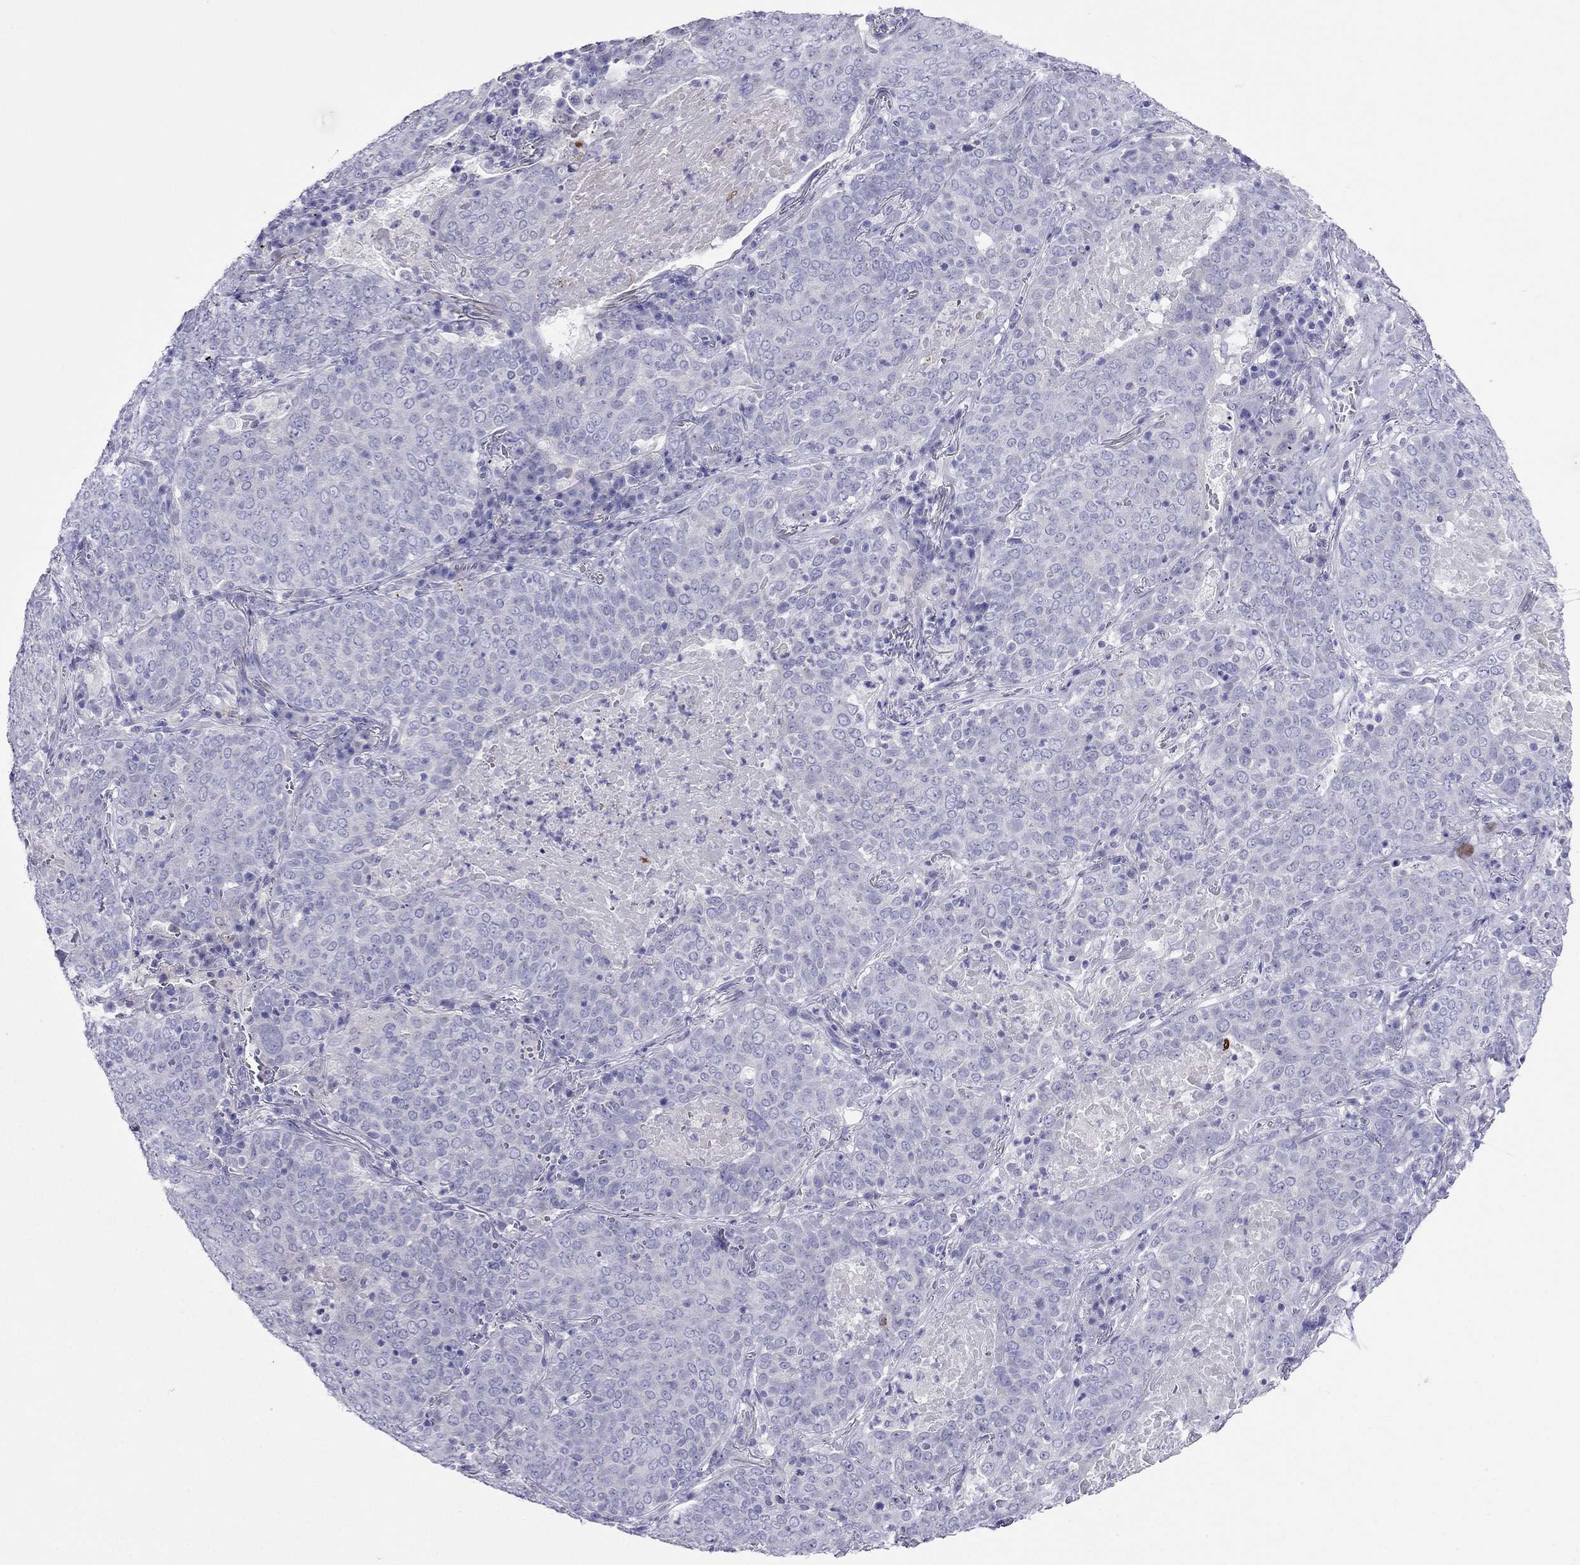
{"staining": {"intensity": "negative", "quantity": "none", "location": "none"}, "tissue": "lung cancer", "cell_type": "Tumor cells", "image_type": "cancer", "snomed": [{"axis": "morphology", "description": "Squamous cell carcinoma, NOS"}, {"axis": "topography", "description": "Lung"}], "caption": "Immunohistochemistry (IHC) of human lung cancer (squamous cell carcinoma) exhibits no staining in tumor cells. Nuclei are stained in blue.", "gene": "PCDHA6", "patient": {"sex": "male", "age": 82}}